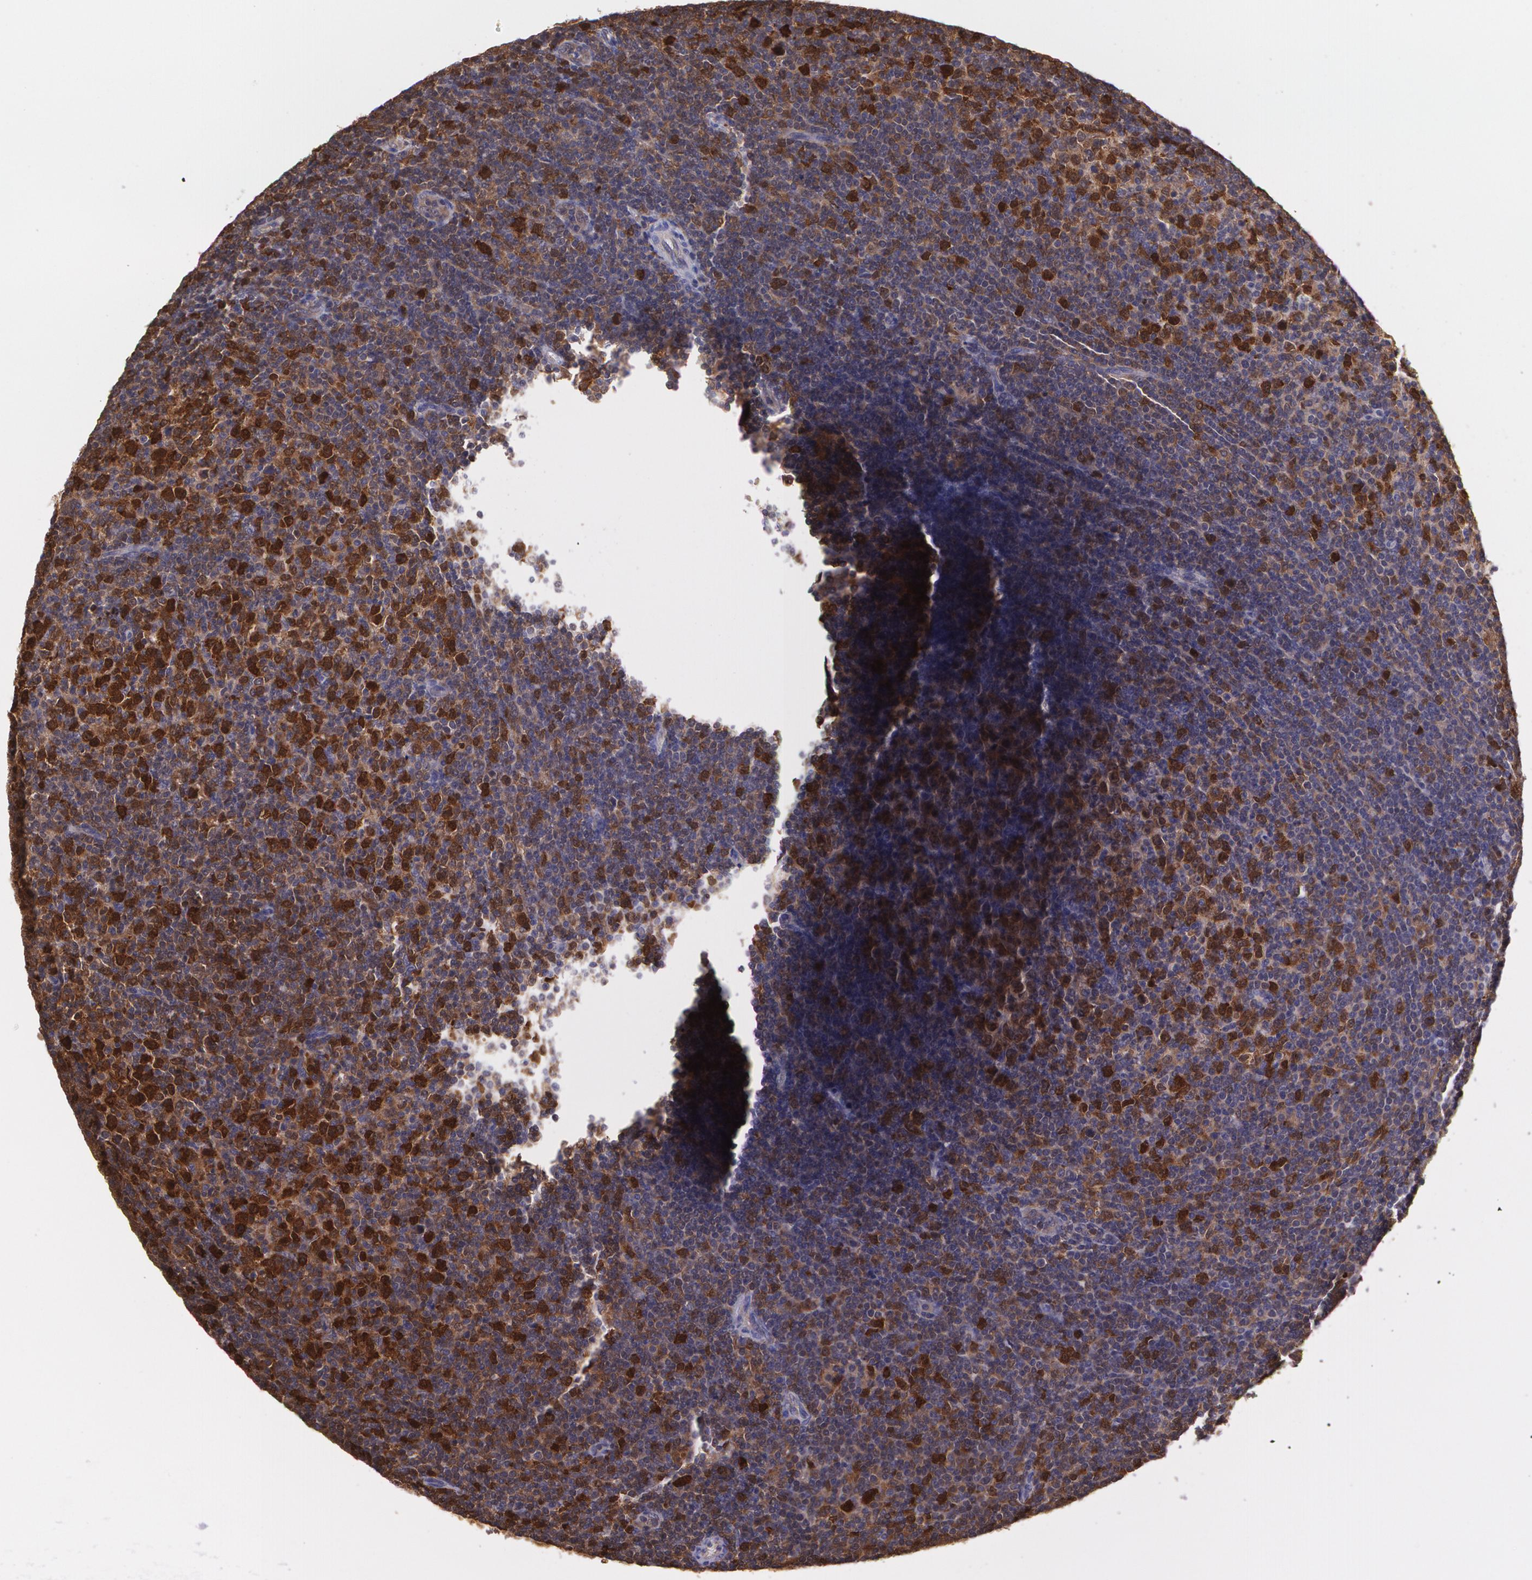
{"staining": {"intensity": "strong", "quantity": ">75%", "location": "cytoplasmic/membranous"}, "tissue": "lymphoma", "cell_type": "Tumor cells", "image_type": "cancer", "snomed": [{"axis": "morphology", "description": "Malignant lymphoma, non-Hodgkin's type, Low grade"}, {"axis": "topography", "description": "Lymph node"}], "caption": "A micrograph of human low-grade malignant lymphoma, non-Hodgkin's type stained for a protein reveals strong cytoplasmic/membranous brown staining in tumor cells. (DAB = brown stain, brightfield microscopy at high magnification).", "gene": "HSPH1", "patient": {"sex": "male", "age": 70}}